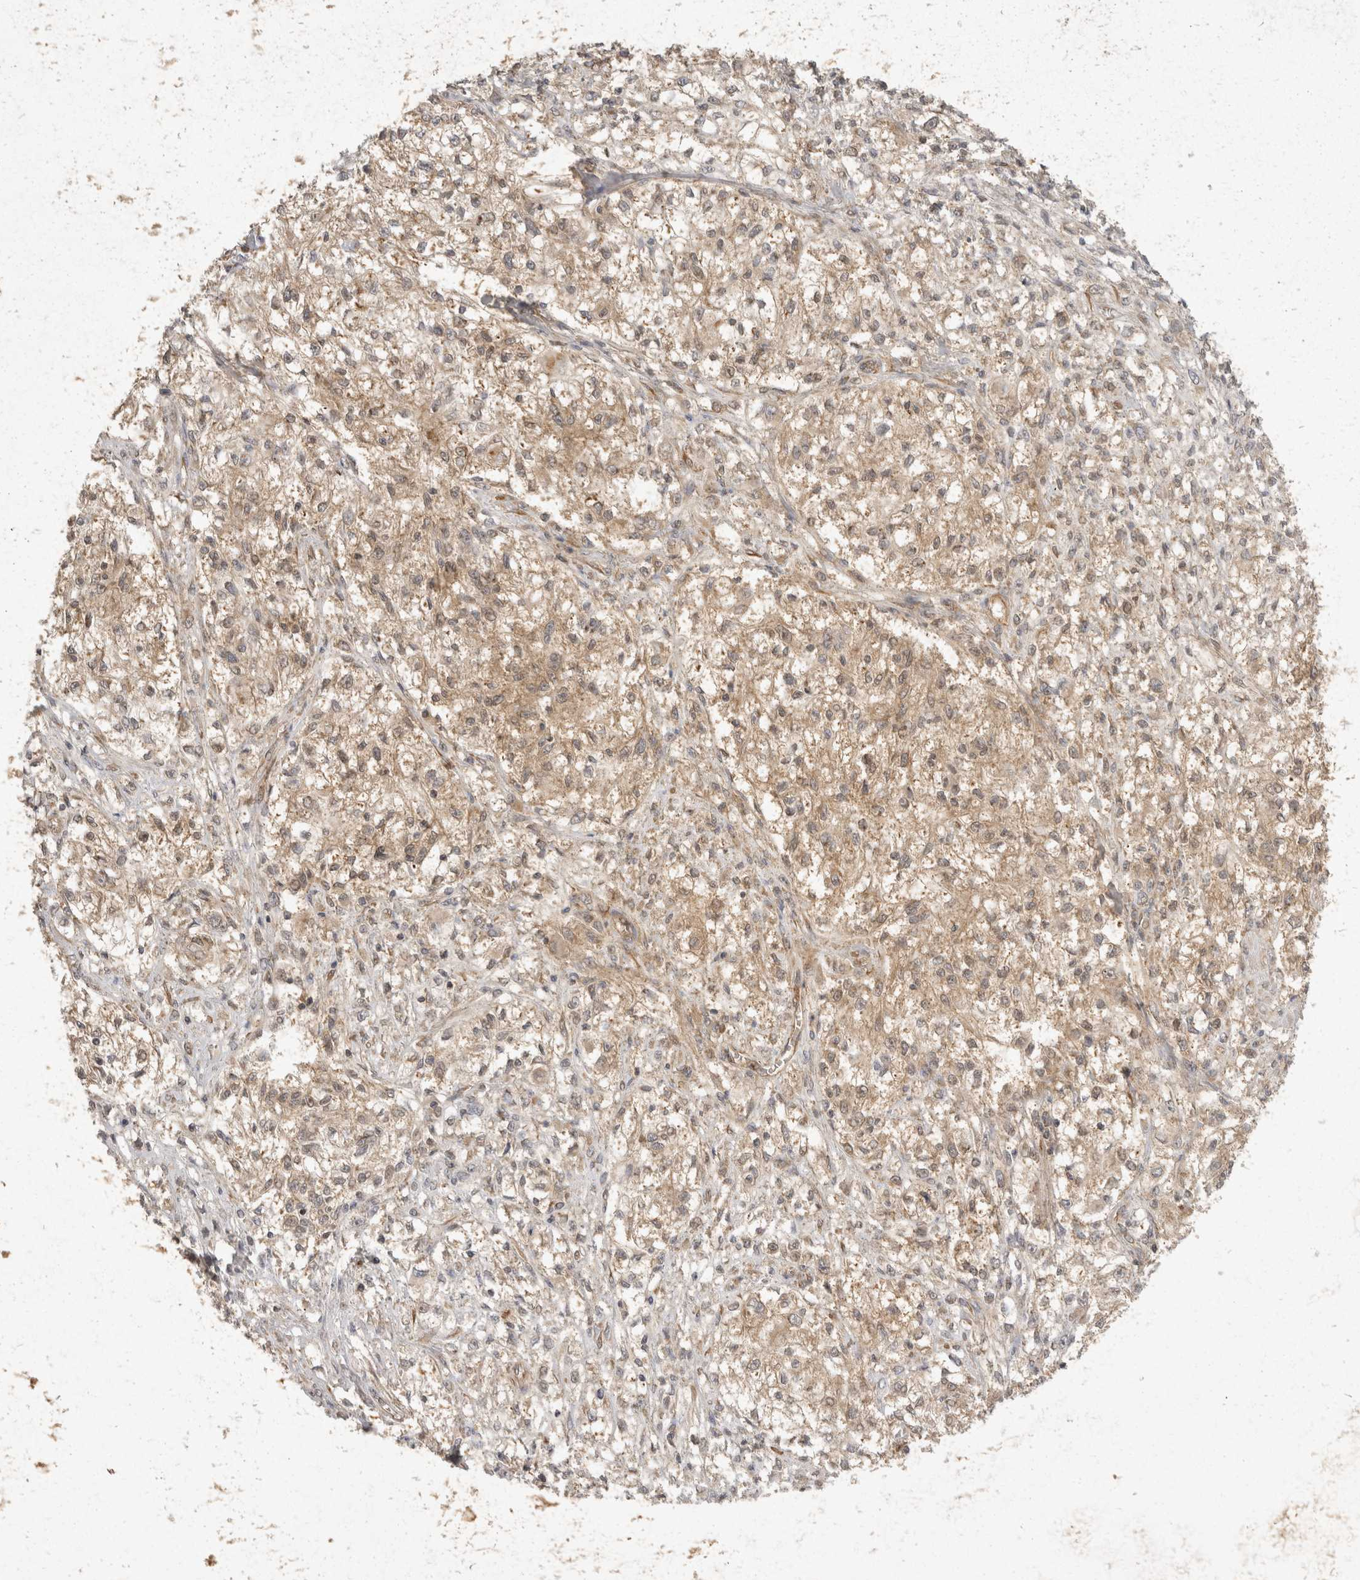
{"staining": {"intensity": "weak", "quantity": "<25%", "location": "cytoplasmic/membranous"}, "tissue": "melanoma", "cell_type": "Tumor cells", "image_type": "cancer", "snomed": [{"axis": "morphology", "description": "Malignant melanoma, NOS"}, {"axis": "topography", "description": "Skin of head"}], "caption": "A photomicrograph of human malignant melanoma is negative for staining in tumor cells. Brightfield microscopy of IHC stained with DAB (brown) and hematoxylin (blue), captured at high magnification.", "gene": "EIF4G3", "patient": {"sex": "male", "age": 83}}